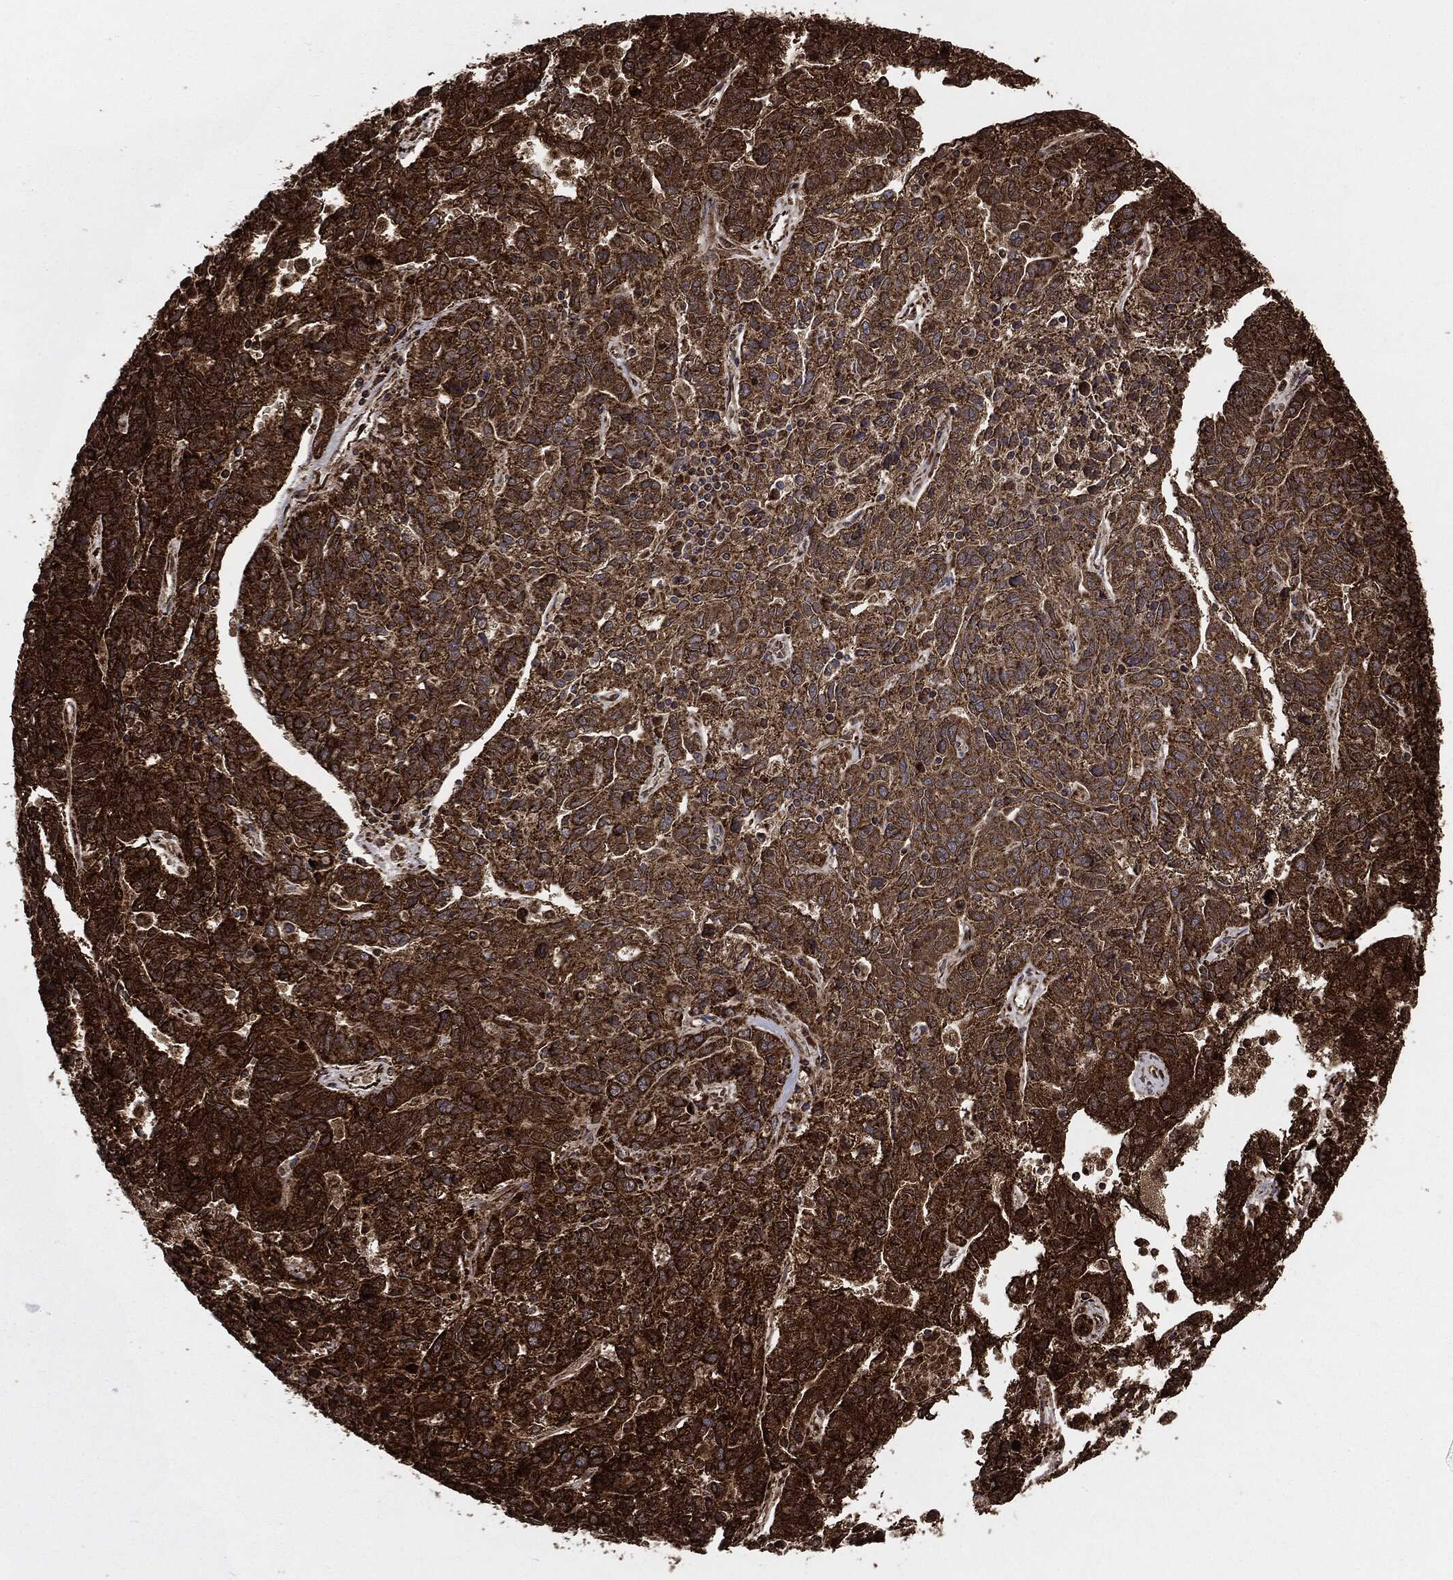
{"staining": {"intensity": "strong", "quantity": ">75%", "location": "cytoplasmic/membranous"}, "tissue": "ovarian cancer", "cell_type": "Tumor cells", "image_type": "cancer", "snomed": [{"axis": "morphology", "description": "Cystadenocarcinoma, serous, NOS"}, {"axis": "topography", "description": "Ovary"}], "caption": "Brown immunohistochemical staining in ovarian serous cystadenocarcinoma exhibits strong cytoplasmic/membranous expression in about >75% of tumor cells. (DAB (3,3'-diaminobenzidine) IHC with brightfield microscopy, high magnification).", "gene": "MAP2K1", "patient": {"sex": "female", "age": 71}}